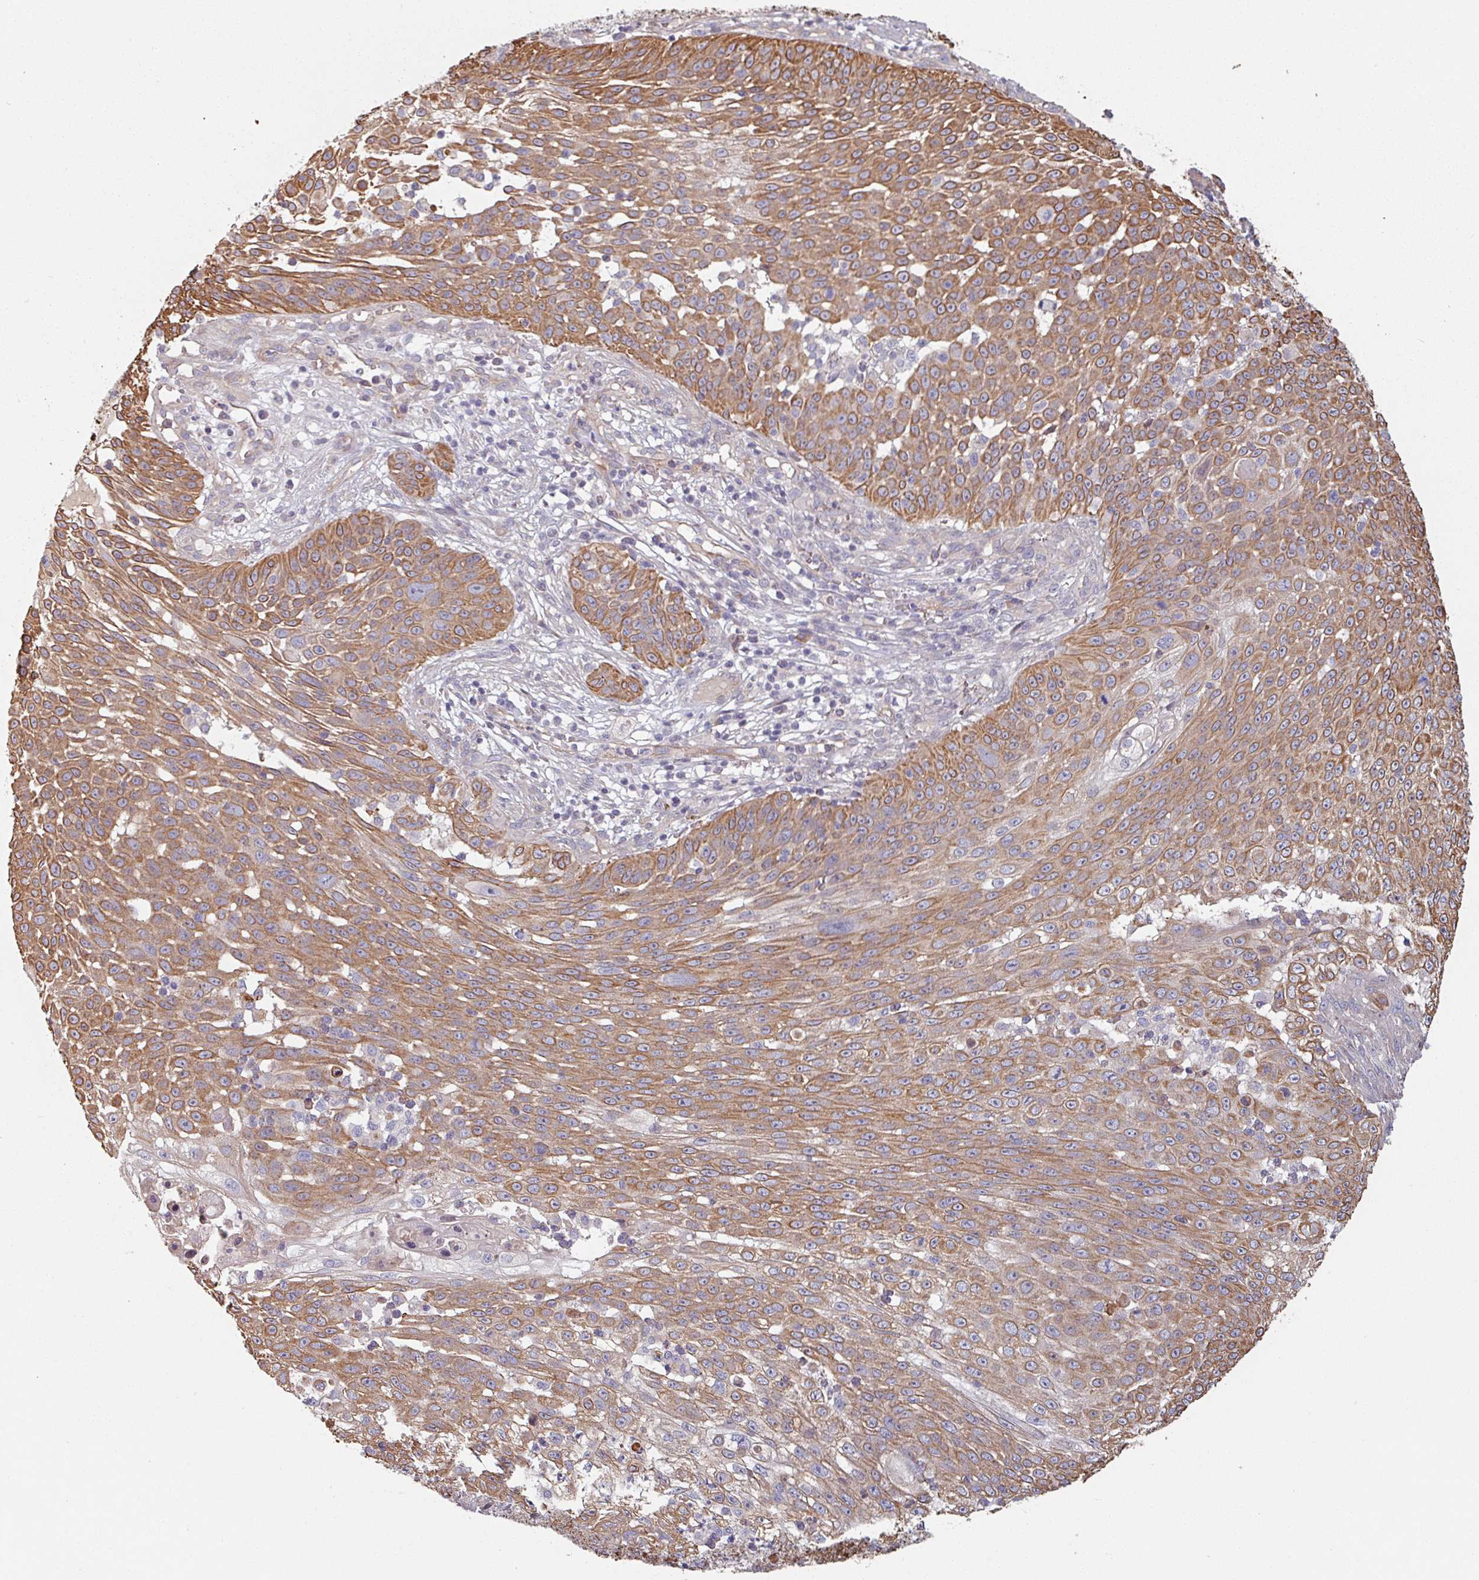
{"staining": {"intensity": "moderate", "quantity": ">75%", "location": "cytoplasmic/membranous"}, "tissue": "skin cancer", "cell_type": "Tumor cells", "image_type": "cancer", "snomed": [{"axis": "morphology", "description": "Squamous cell carcinoma, NOS"}, {"axis": "topography", "description": "Skin"}], "caption": "A micrograph of skin cancer (squamous cell carcinoma) stained for a protein reveals moderate cytoplasmic/membranous brown staining in tumor cells.", "gene": "C4BPB", "patient": {"sex": "male", "age": 24}}